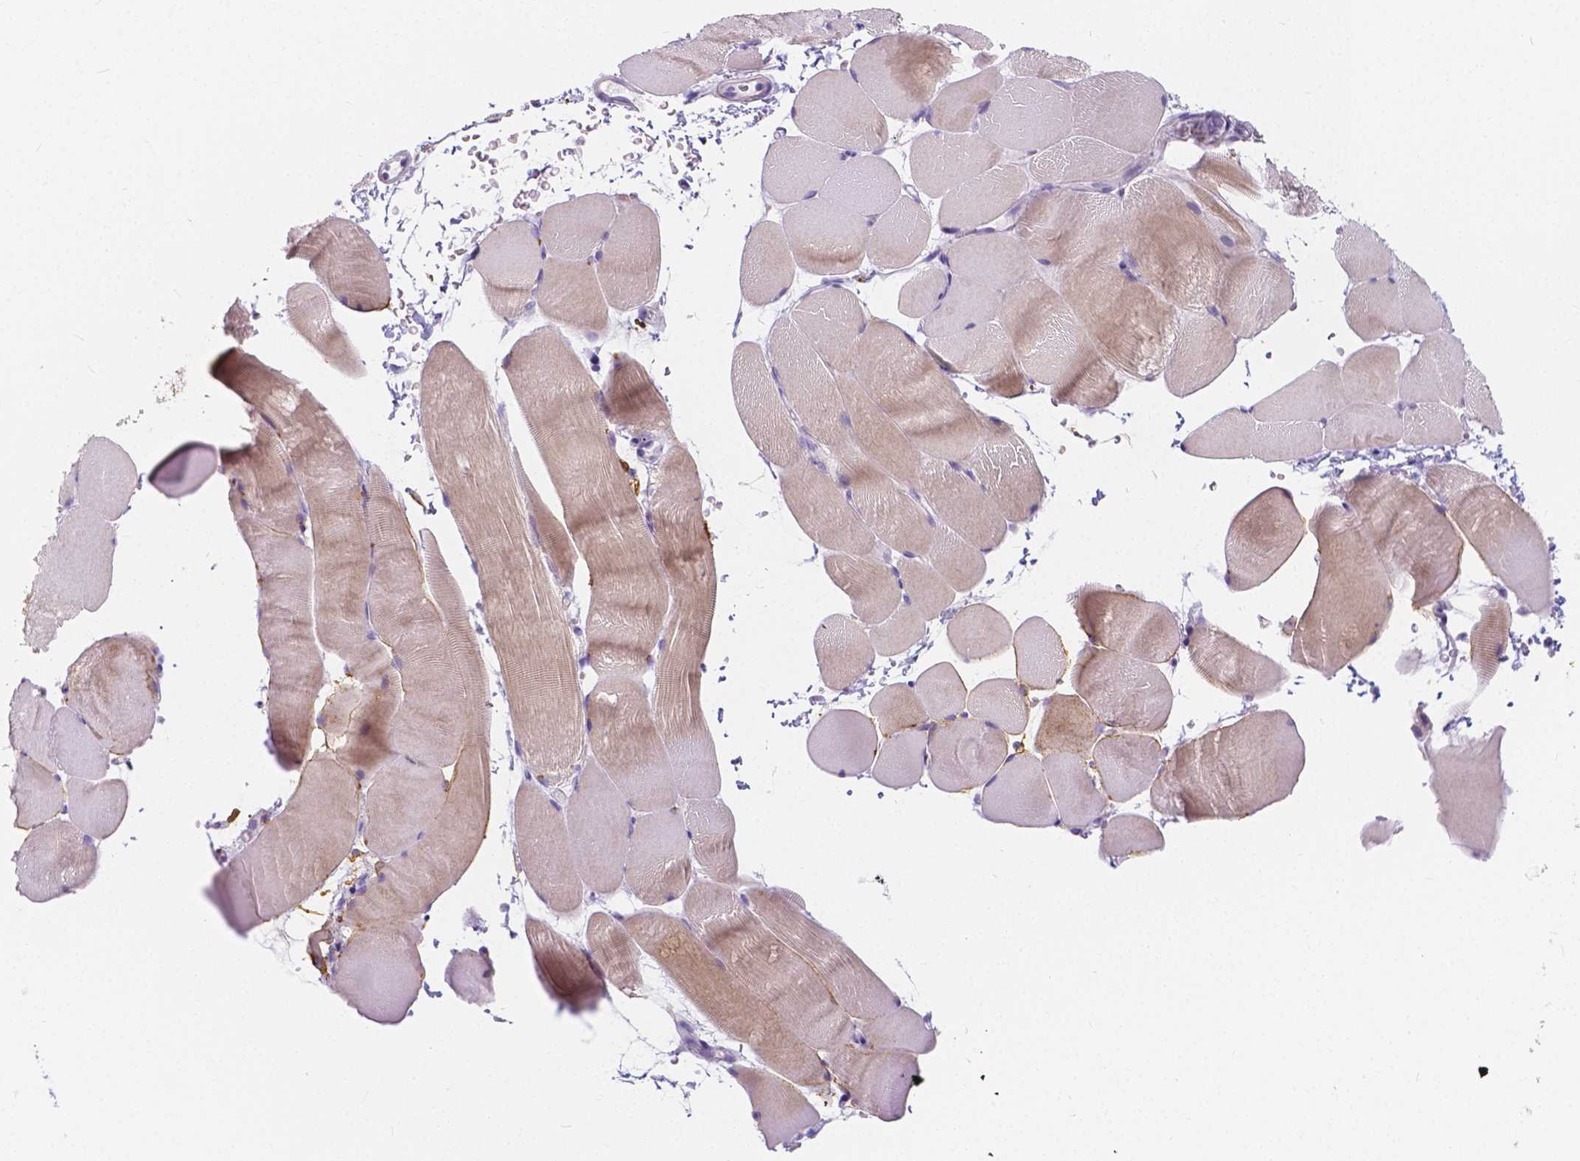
{"staining": {"intensity": "weak", "quantity": "25%-75%", "location": "cytoplasmic/membranous"}, "tissue": "skeletal muscle", "cell_type": "Myocytes", "image_type": "normal", "snomed": [{"axis": "morphology", "description": "Normal tissue, NOS"}, {"axis": "topography", "description": "Skeletal muscle"}], "caption": "A high-resolution photomicrograph shows immunohistochemistry (IHC) staining of normal skeletal muscle, which exhibits weak cytoplasmic/membranous expression in about 25%-75% of myocytes. The staining was performed using DAB (3,3'-diaminobenzidine), with brown indicating positive protein expression. Nuclei are stained blue with hematoxylin.", "gene": "RNF186", "patient": {"sex": "female", "age": 37}}